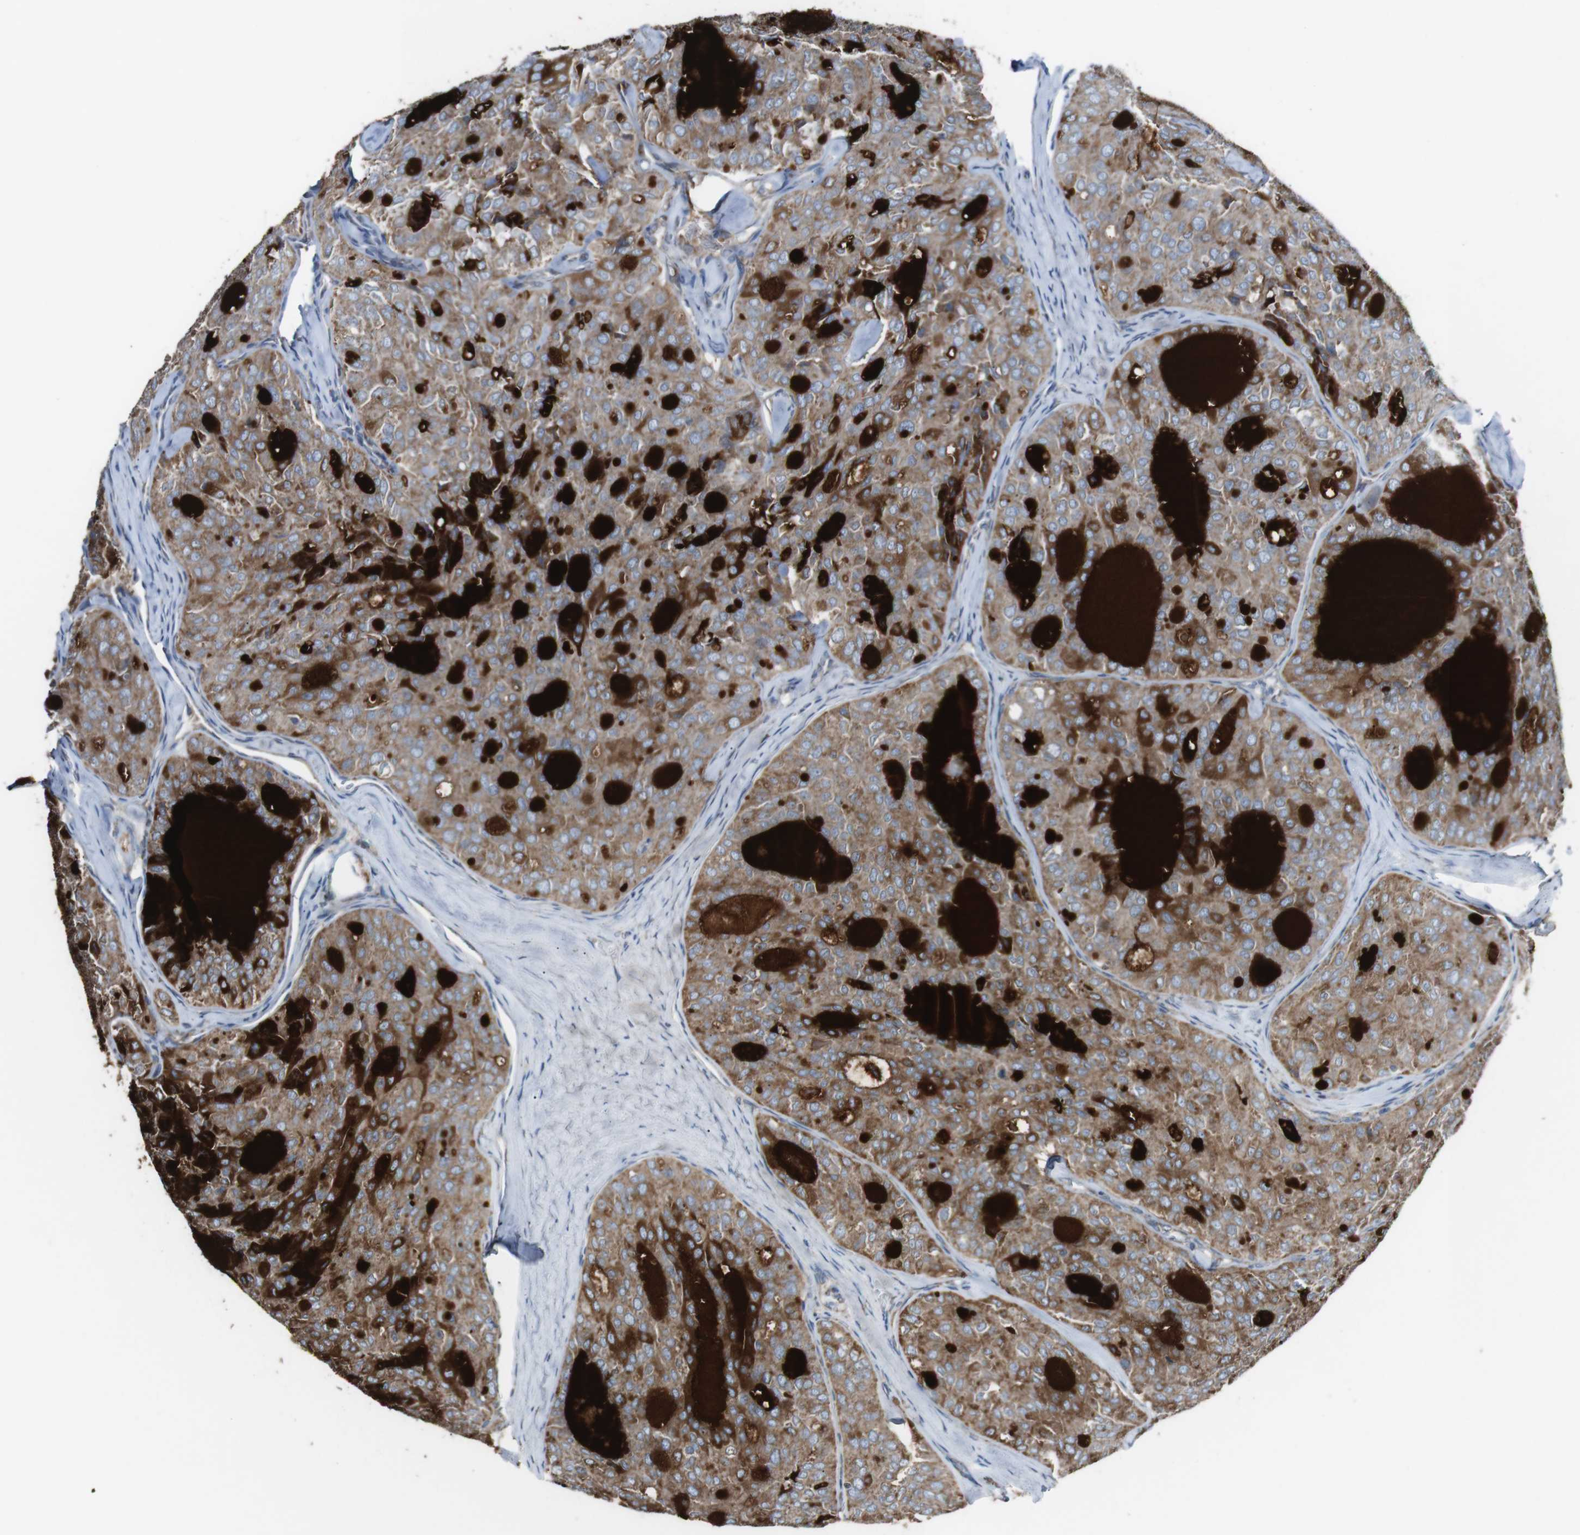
{"staining": {"intensity": "moderate", "quantity": ">75%", "location": "cytoplasmic/membranous"}, "tissue": "thyroid cancer", "cell_type": "Tumor cells", "image_type": "cancer", "snomed": [{"axis": "morphology", "description": "Follicular adenoma carcinoma, NOS"}, {"axis": "topography", "description": "Thyroid gland"}], "caption": "Immunohistochemical staining of human thyroid cancer exhibits medium levels of moderate cytoplasmic/membranous protein expression in approximately >75% of tumor cells.", "gene": "CISD2", "patient": {"sex": "male", "age": 75}}